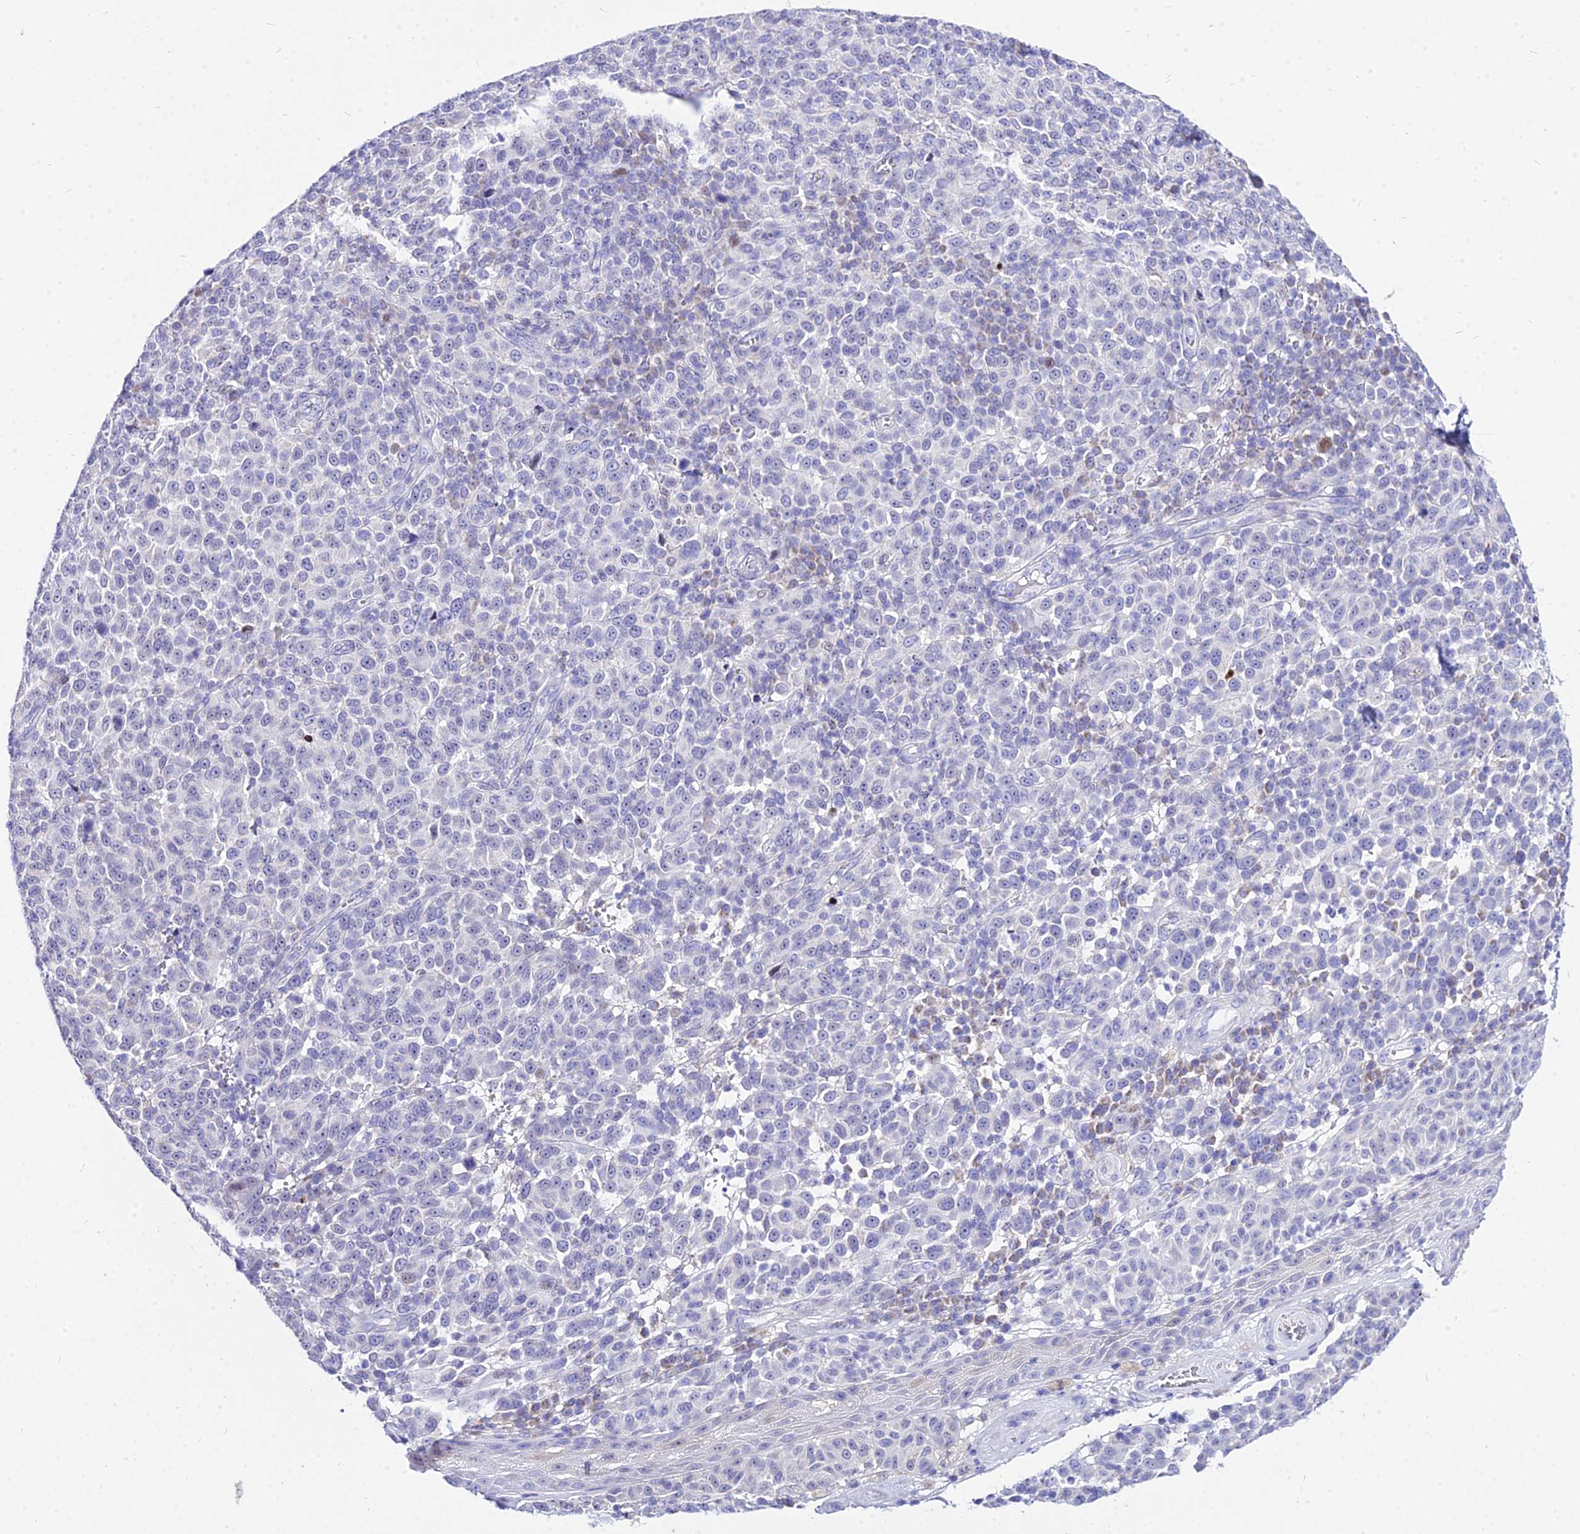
{"staining": {"intensity": "negative", "quantity": "none", "location": "none"}, "tissue": "melanoma", "cell_type": "Tumor cells", "image_type": "cancer", "snomed": [{"axis": "morphology", "description": "Malignant melanoma, NOS"}, {"axis": "topography", "description": "Skin"}], "caption": "The image exhibits no staining of tumor cells in melanoma.", "gene": "CARD18", "patient": {"sex": "male", "age": 49}}